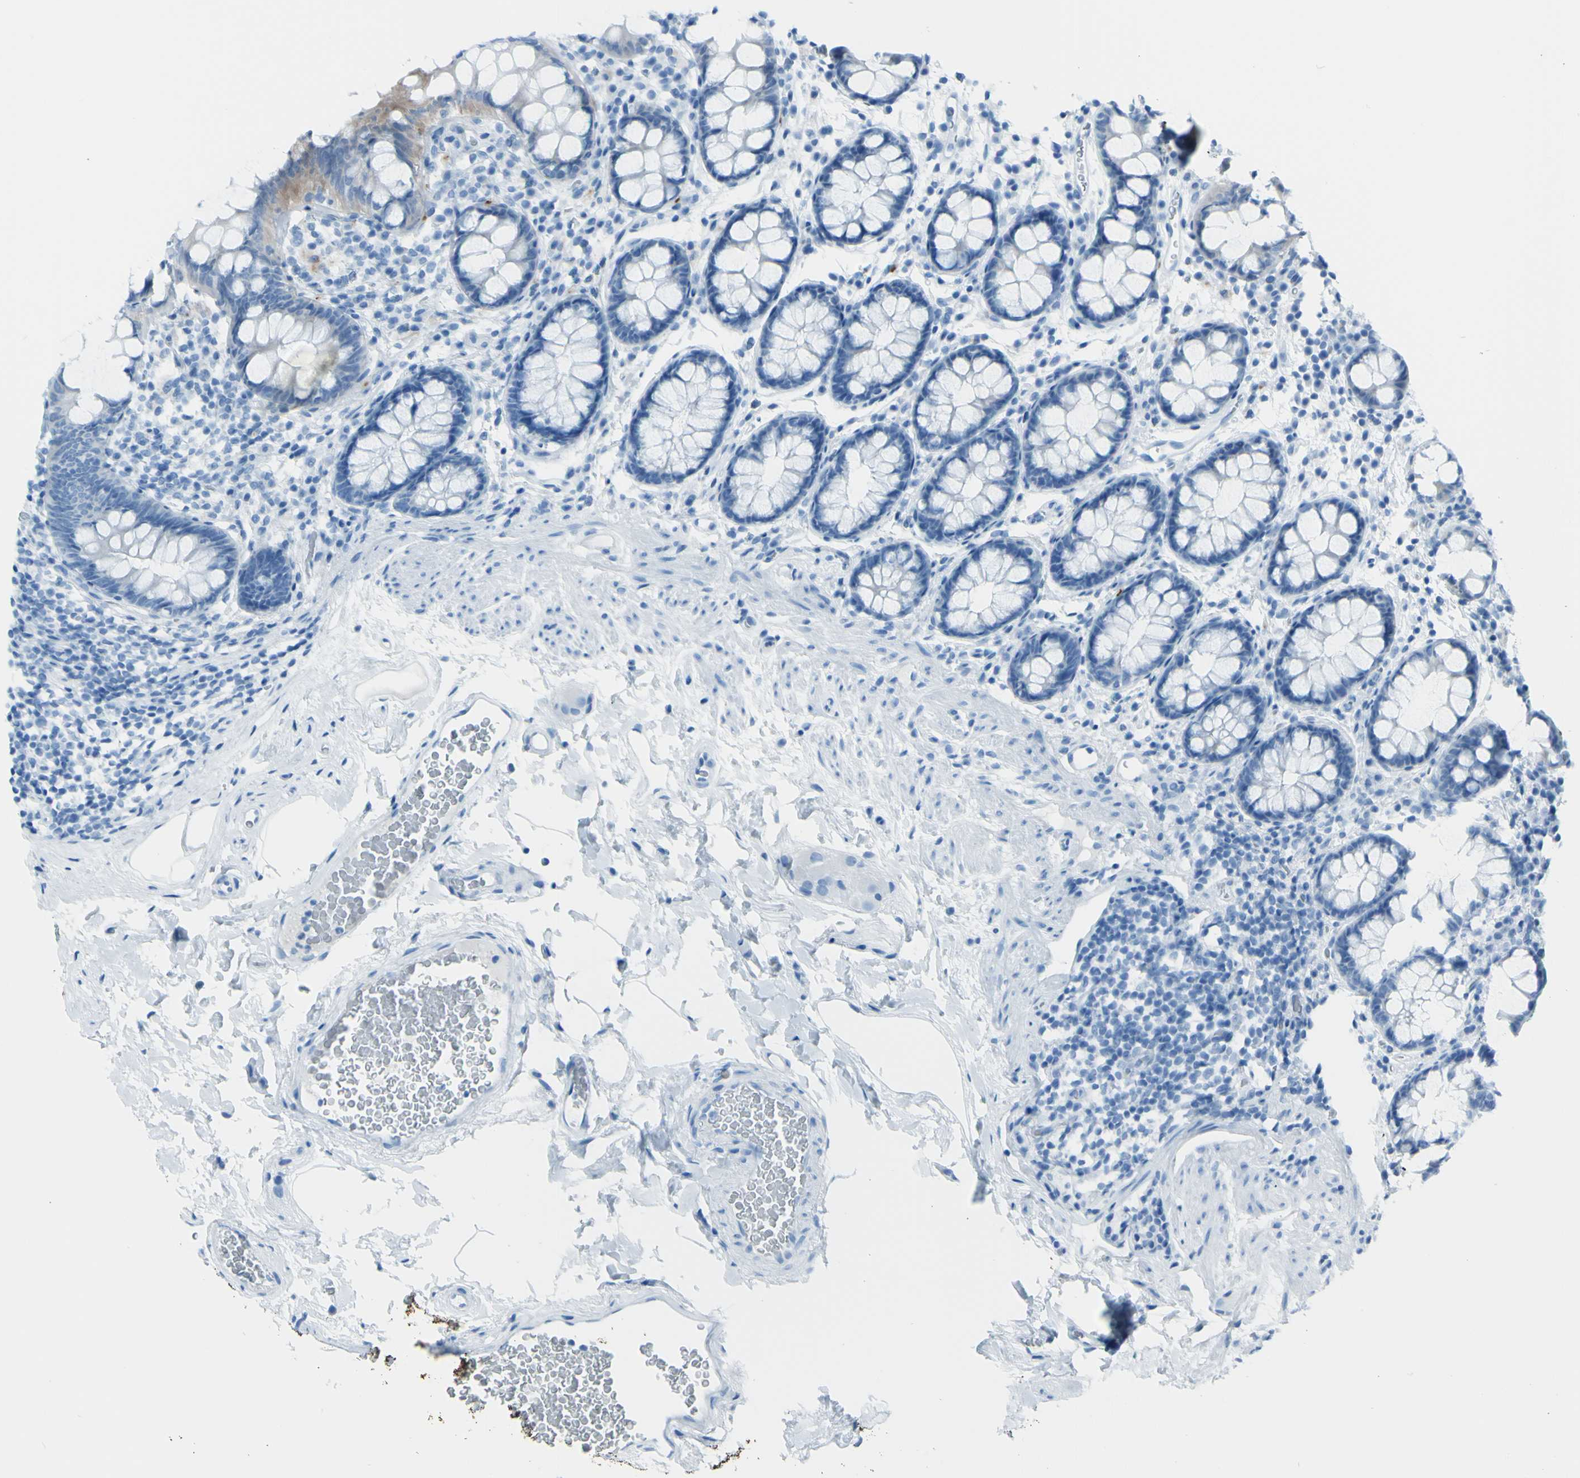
{"staining": {"intensity": "negative", "quantity": "none", "location": "none"}, "tissue": "colon", "cell_type": "Endothelial cells", "image_type": "normal", "snomed": [{"axis": "morphology", "description": "Normal tissue, NOS"}, {"axis": "topography", "description": "Colon"}], "caption": "There is no significant positivity in endothelial cells of colon. (DAB immunohistochemistry (IHC) visualized using brightfield microscopy, high magnification).", "gene": "AFP", "patient": {"sex": "female", "age": 80}}